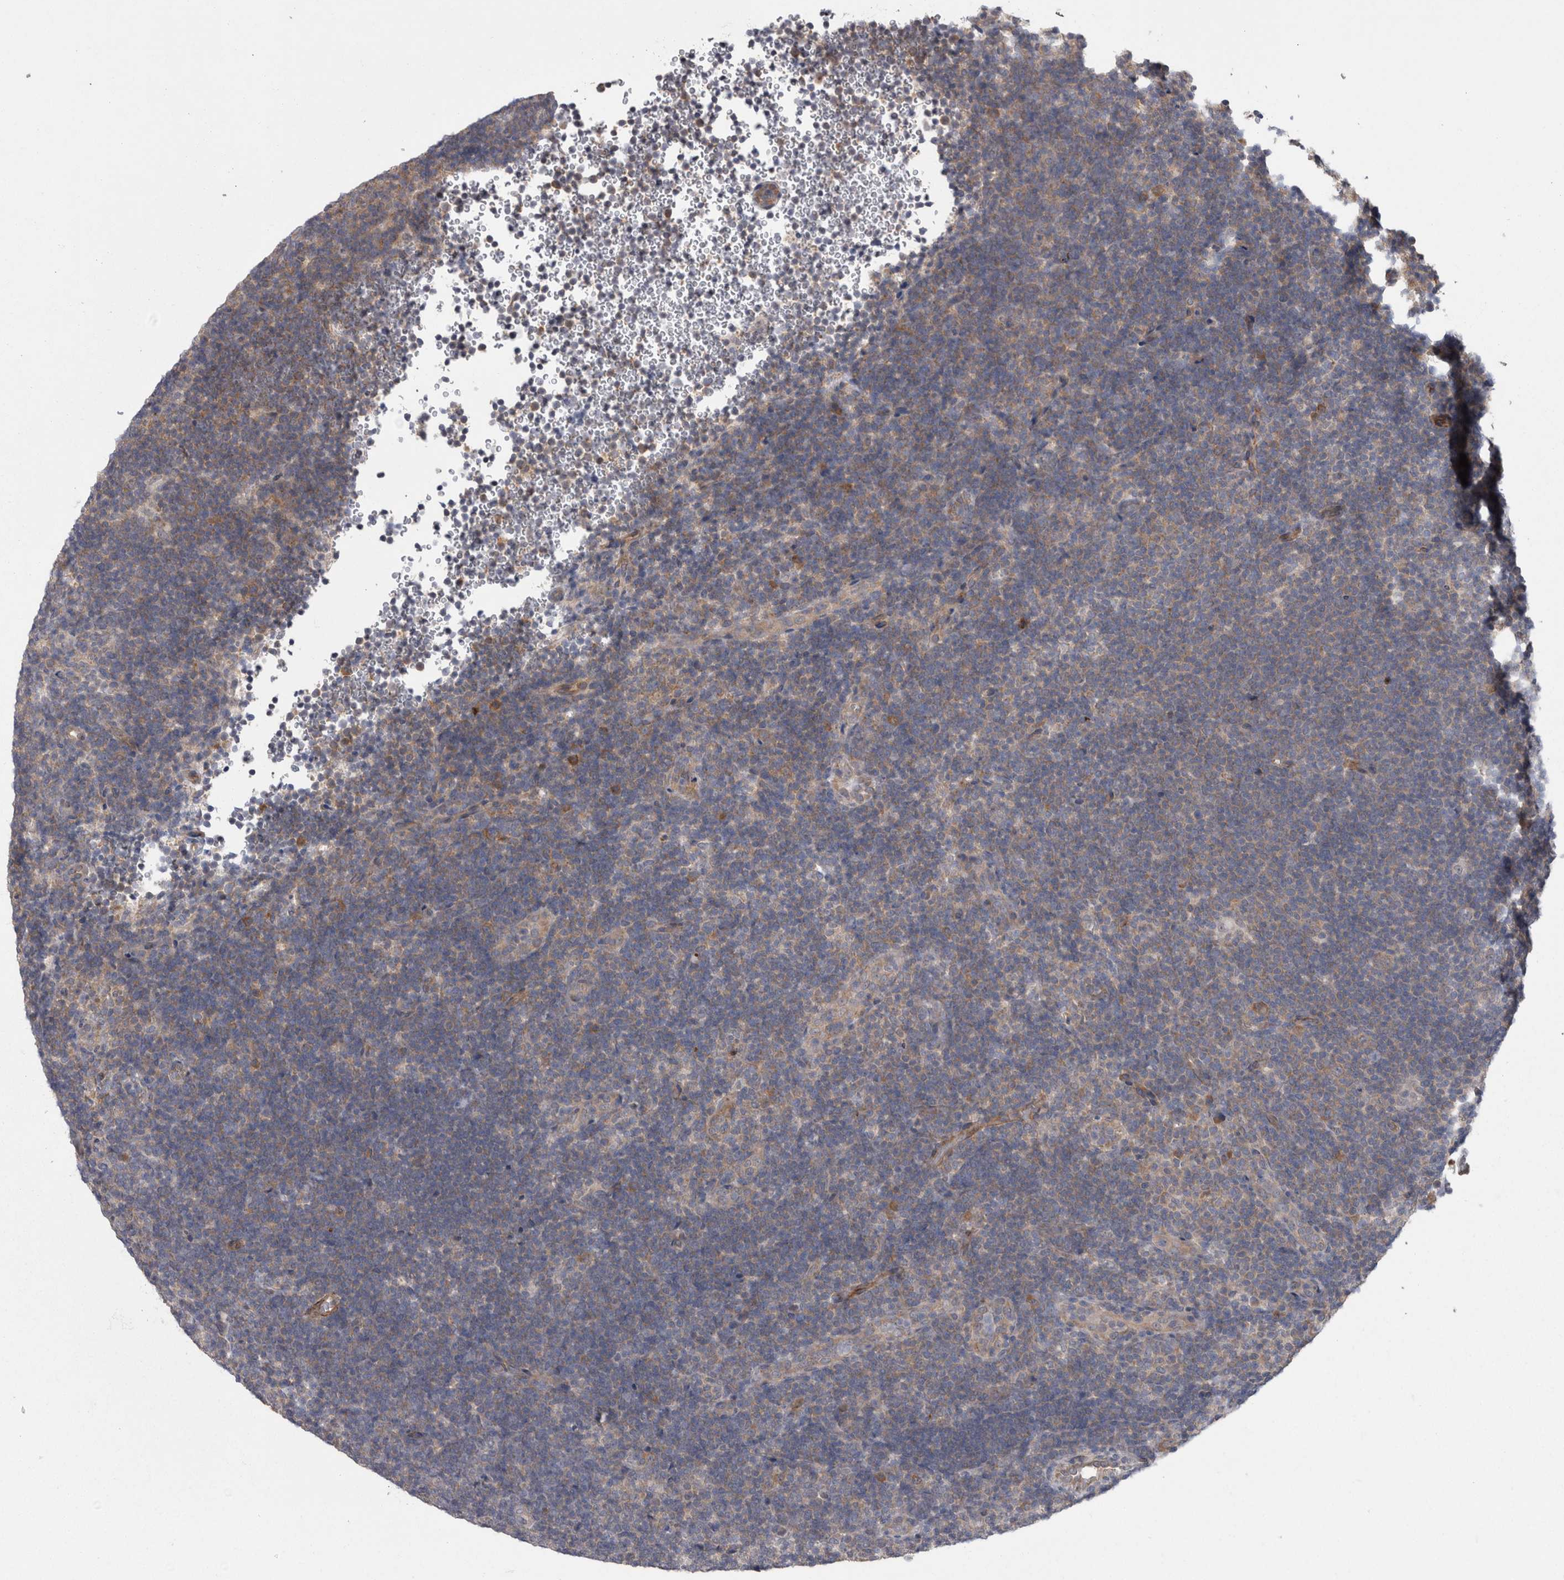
{"staining": {"intensity": "weak", "quantity": "25%-75%", "location": "cytoplasmic/membranous"}, "tissue": "lymphoma", "cell_type": "Tumor cells", "image_type": "cancer", "snomed": [{"axis": "morphology", "description": "Hodgkin's disease, NOS"}, {"axis": "topography", "description": "Lymph node"}], "caption": "Lymphoma was stained to show a protein in brown. There is low levels of weak cytoplasmic/membranous positivity in approximately 25%-75% of tumor cells. The staining was performed using DAB (3,3'-diaminobenzidine), with brown indicating positive protein expression. Nuclei are stained blue with hematoxylin.", "gene": "DDX6", "patient": {"sex": "female", "age": 57}}